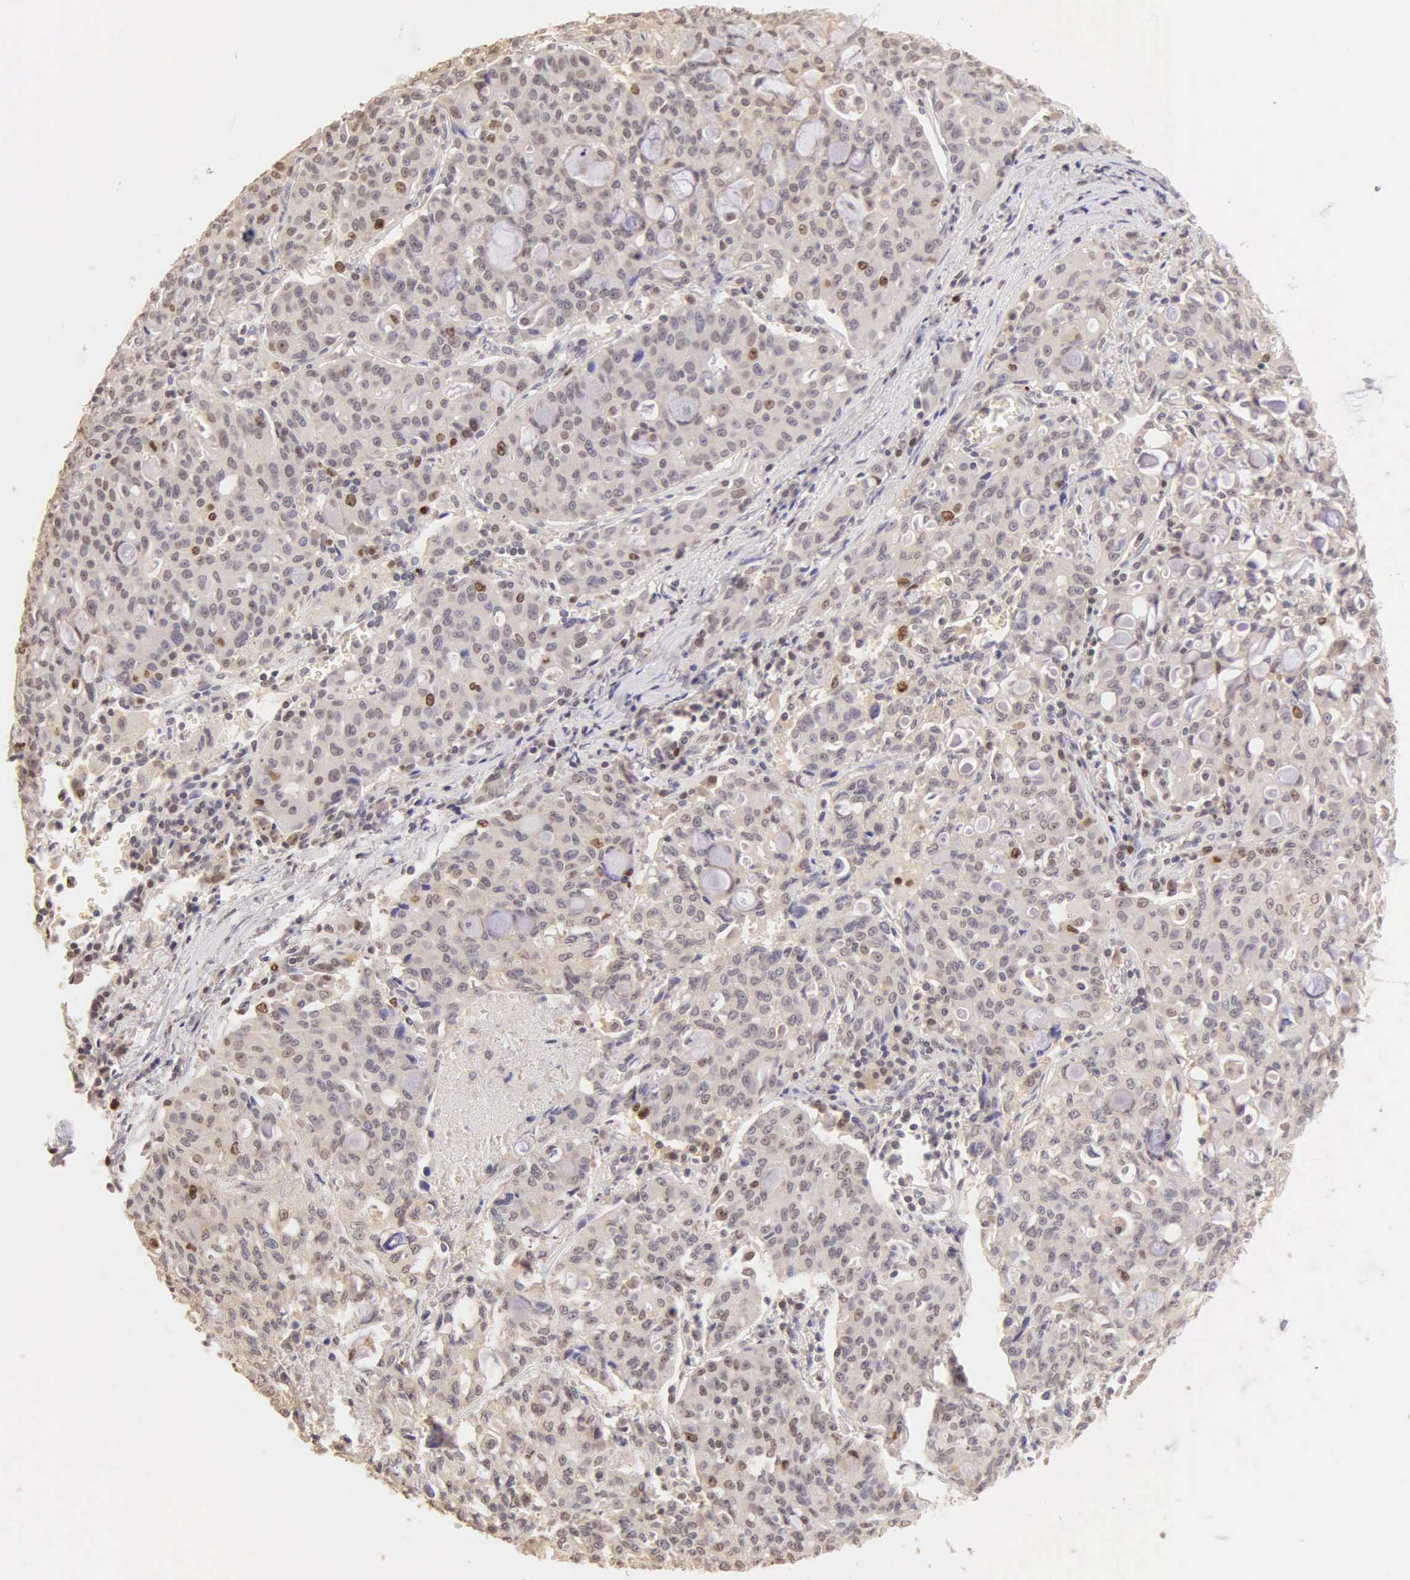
{"staining": {"intensity": "moderate", "quantity": "<25%", "location": "nuclear"}, "tissue": "lung cancer", "cell_type": "Tumor cells", "image_type": "cancer", "snomed": [{"axis": "morphology", "description": "Adenocarcinoma, NOS"}, {"axis": "topography", "description": "Lung"}], "caption": "Human lung cancer (adenocarcinoma) stained with a brown dye exhibits moderate nuclear positive positivity in about <25% of tumor cells.", "gene": "MKI67", "patient": {"sex": "female", "age": 44}}